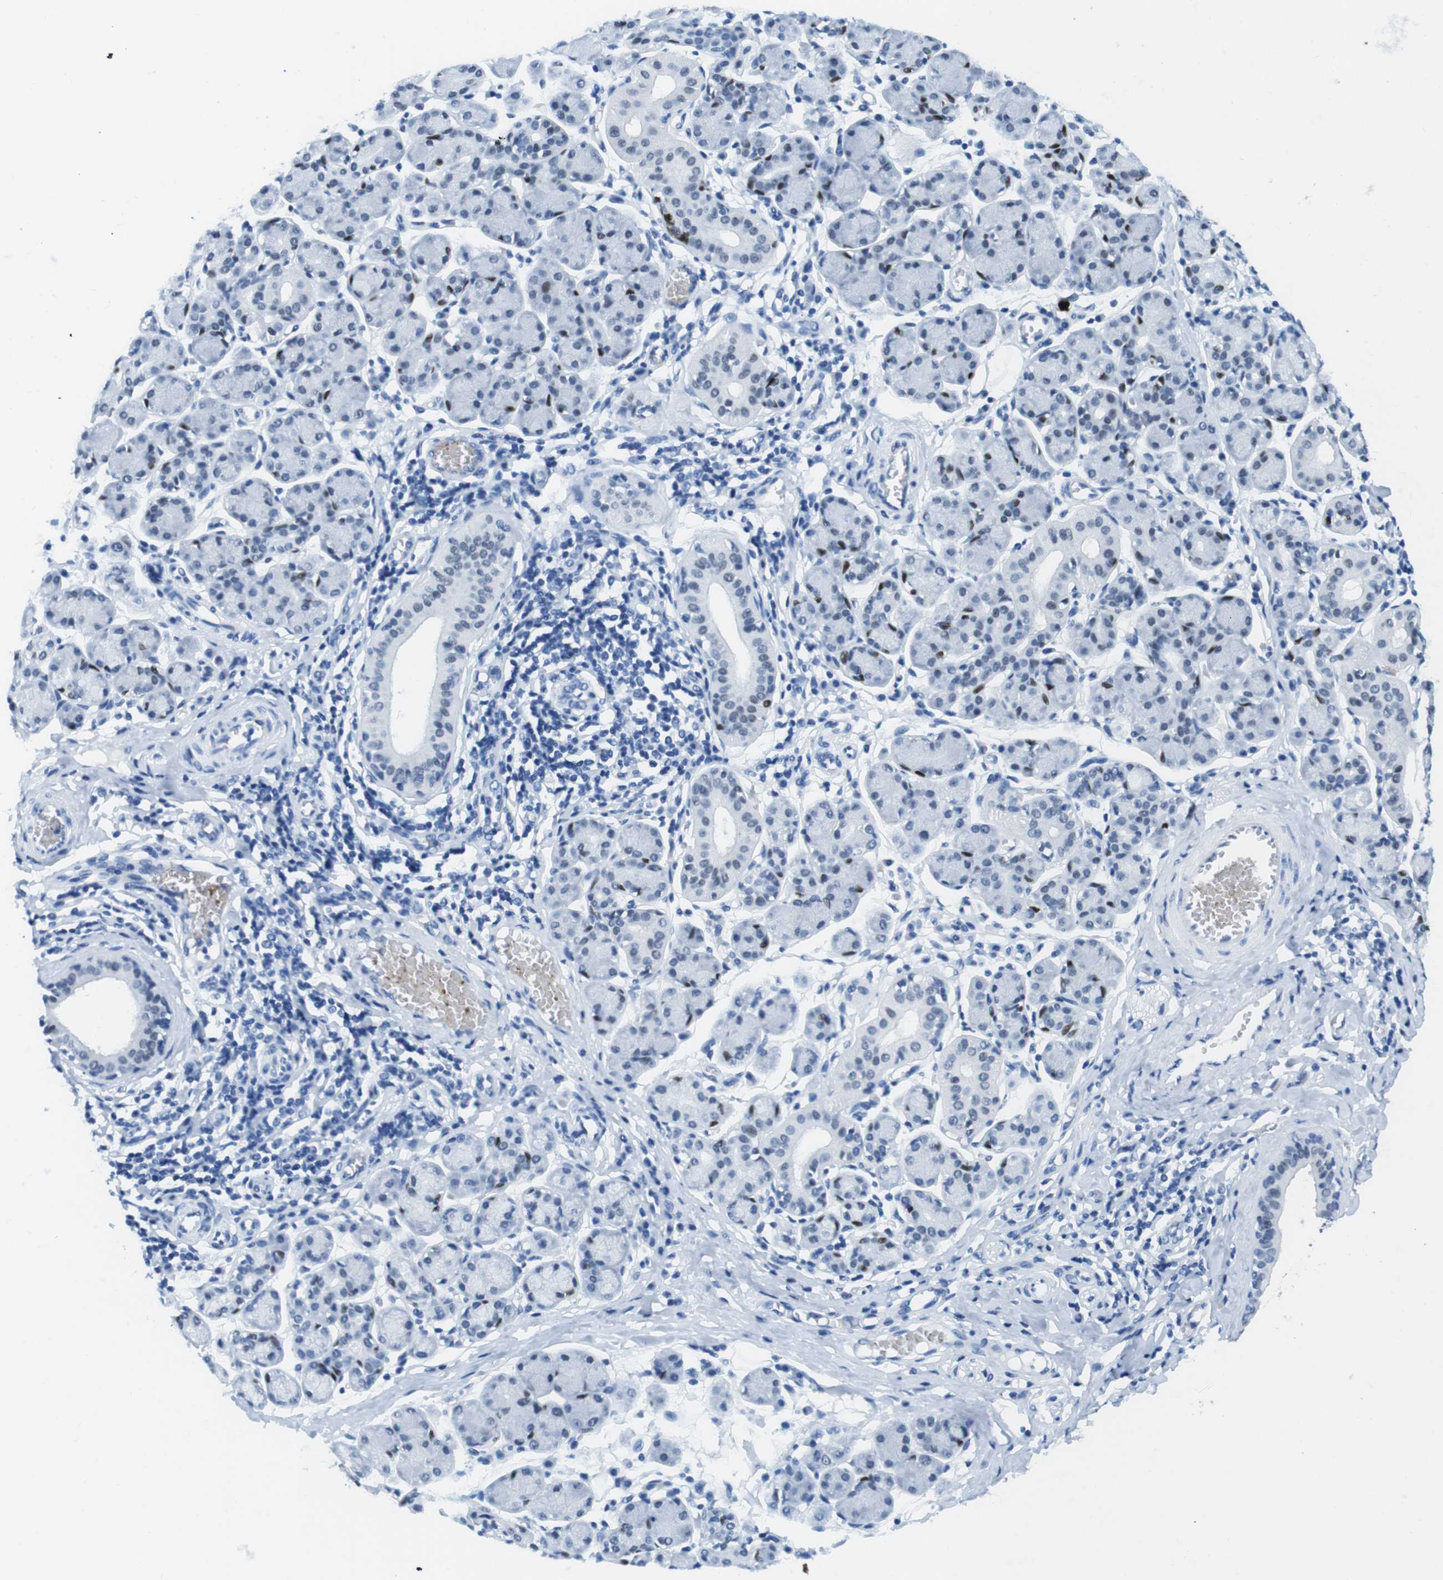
{"staining": {"intensity": "moderate", "quantity": "<25%", "location": "nuclear"}, "tissue": "salivary gland", "cell_type": "Glandular cells", "image_type": "normal", "snomed": [{"axis": "morphology", "description": "Normal tissue, NOS"}, {"axis": "morphology", "description": "Inflammation, NOS"}, {"axis": "topography", "description": "Lymph node"}, {"axis": "topography", "description": "Salivary gland"}], "caption": "Immunohistochemistry of benign salivary gland shows low levels of moderate nuclear staining in about <25% of glandular cells.", "gene": "TFAP2C", "patient": {"sex": "male", "age": 3}}